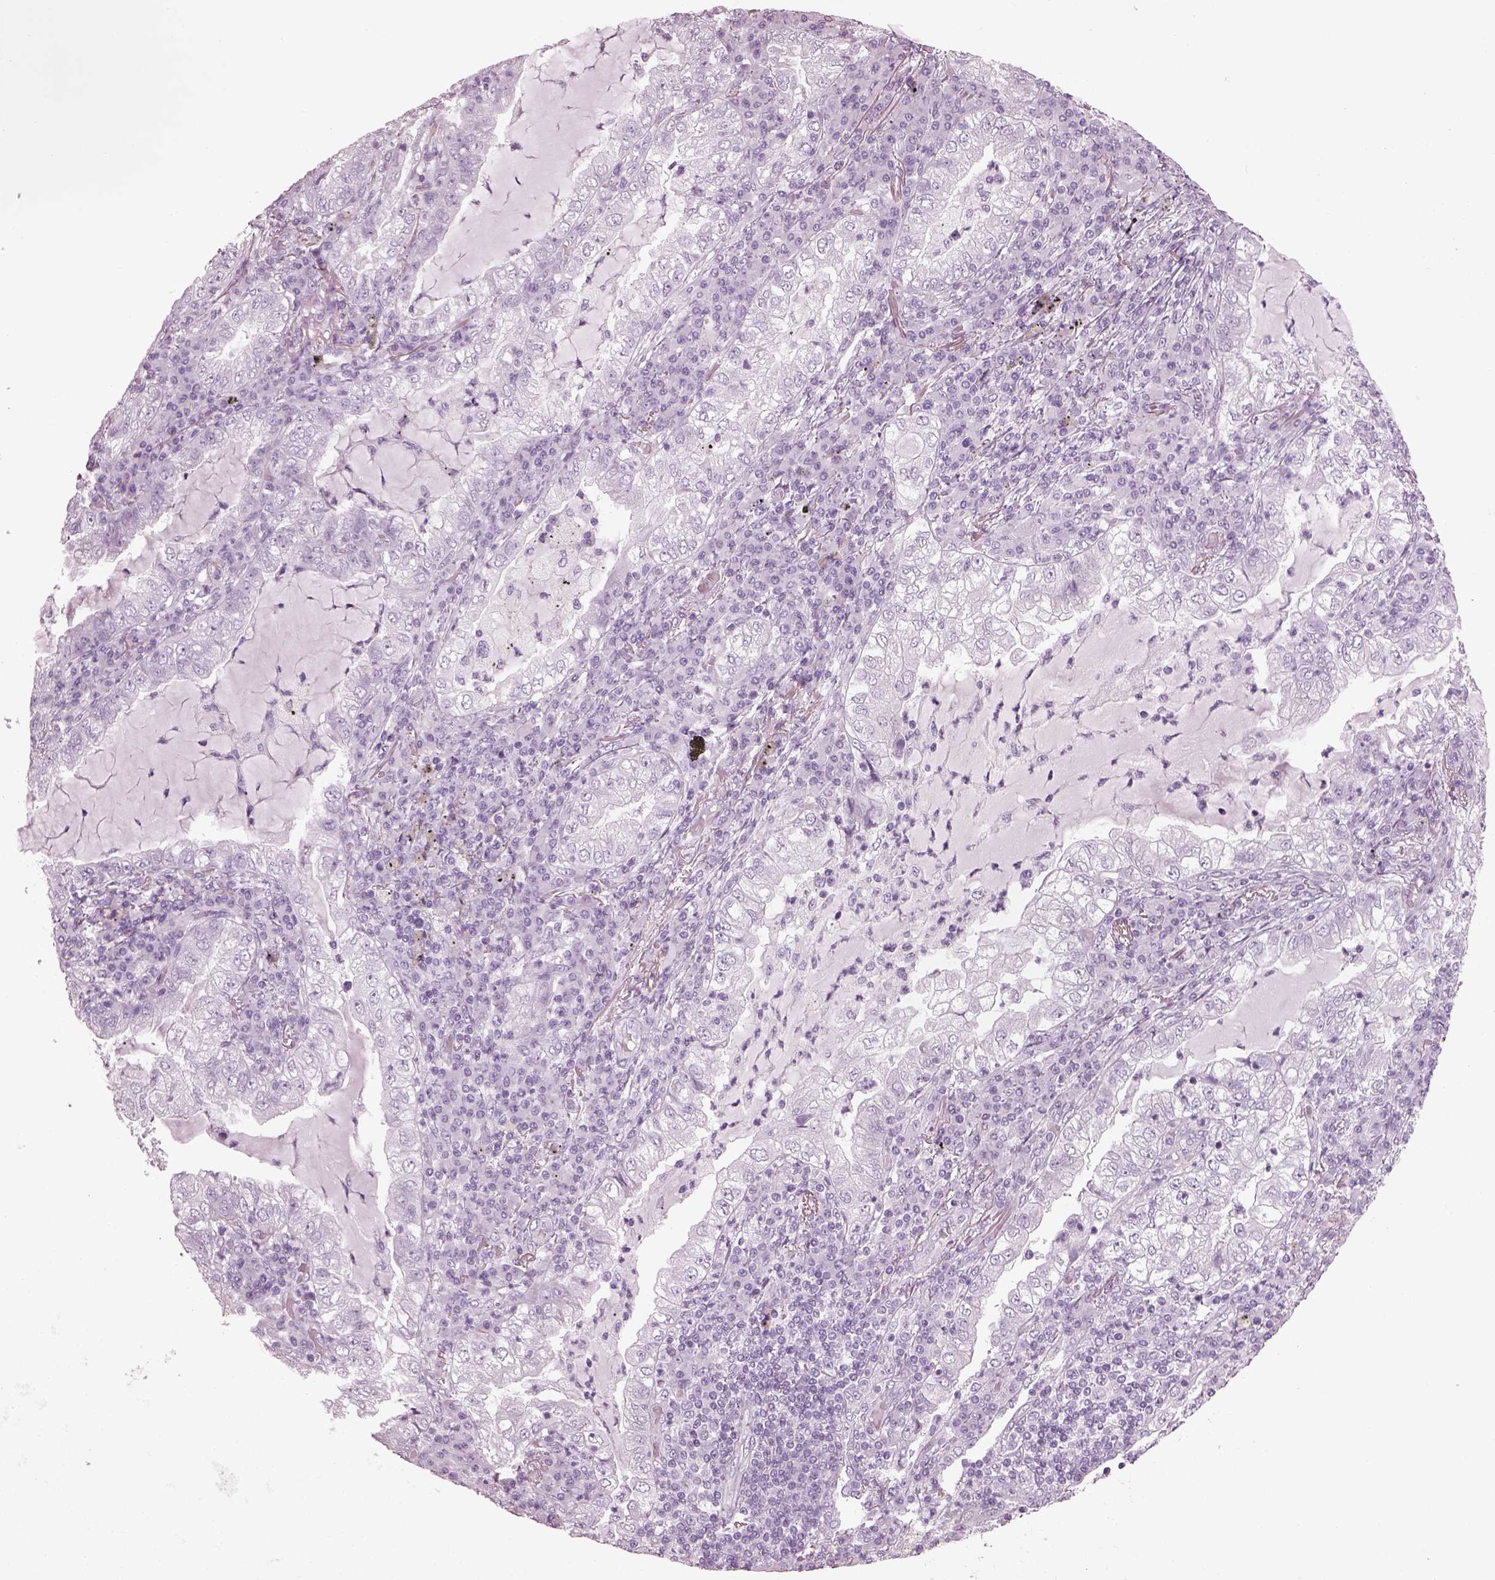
{"staining": {"intensity": "negative", "quantity": "none", "location": "none"}, "tissue": "lung cancer", "cell_type": "Tumor cells", "image_type": "cancer", "snomed": [{"axis": "morphology", "description": "Adenocarcinoma, NOS"}, {"axis": "topography", "description": "Lung"}], "caption": "This micrograph is of lung cancer stained with immunohistochemistry to label a protein in brown with the nuclei are counter-stained blue. There is no staining in tumor cells. (Immunohistochemistry (ihc), brightfield microscopy, high magnification).", "gene": "PDC", "patient": {"sex": "female", "age": 73}}